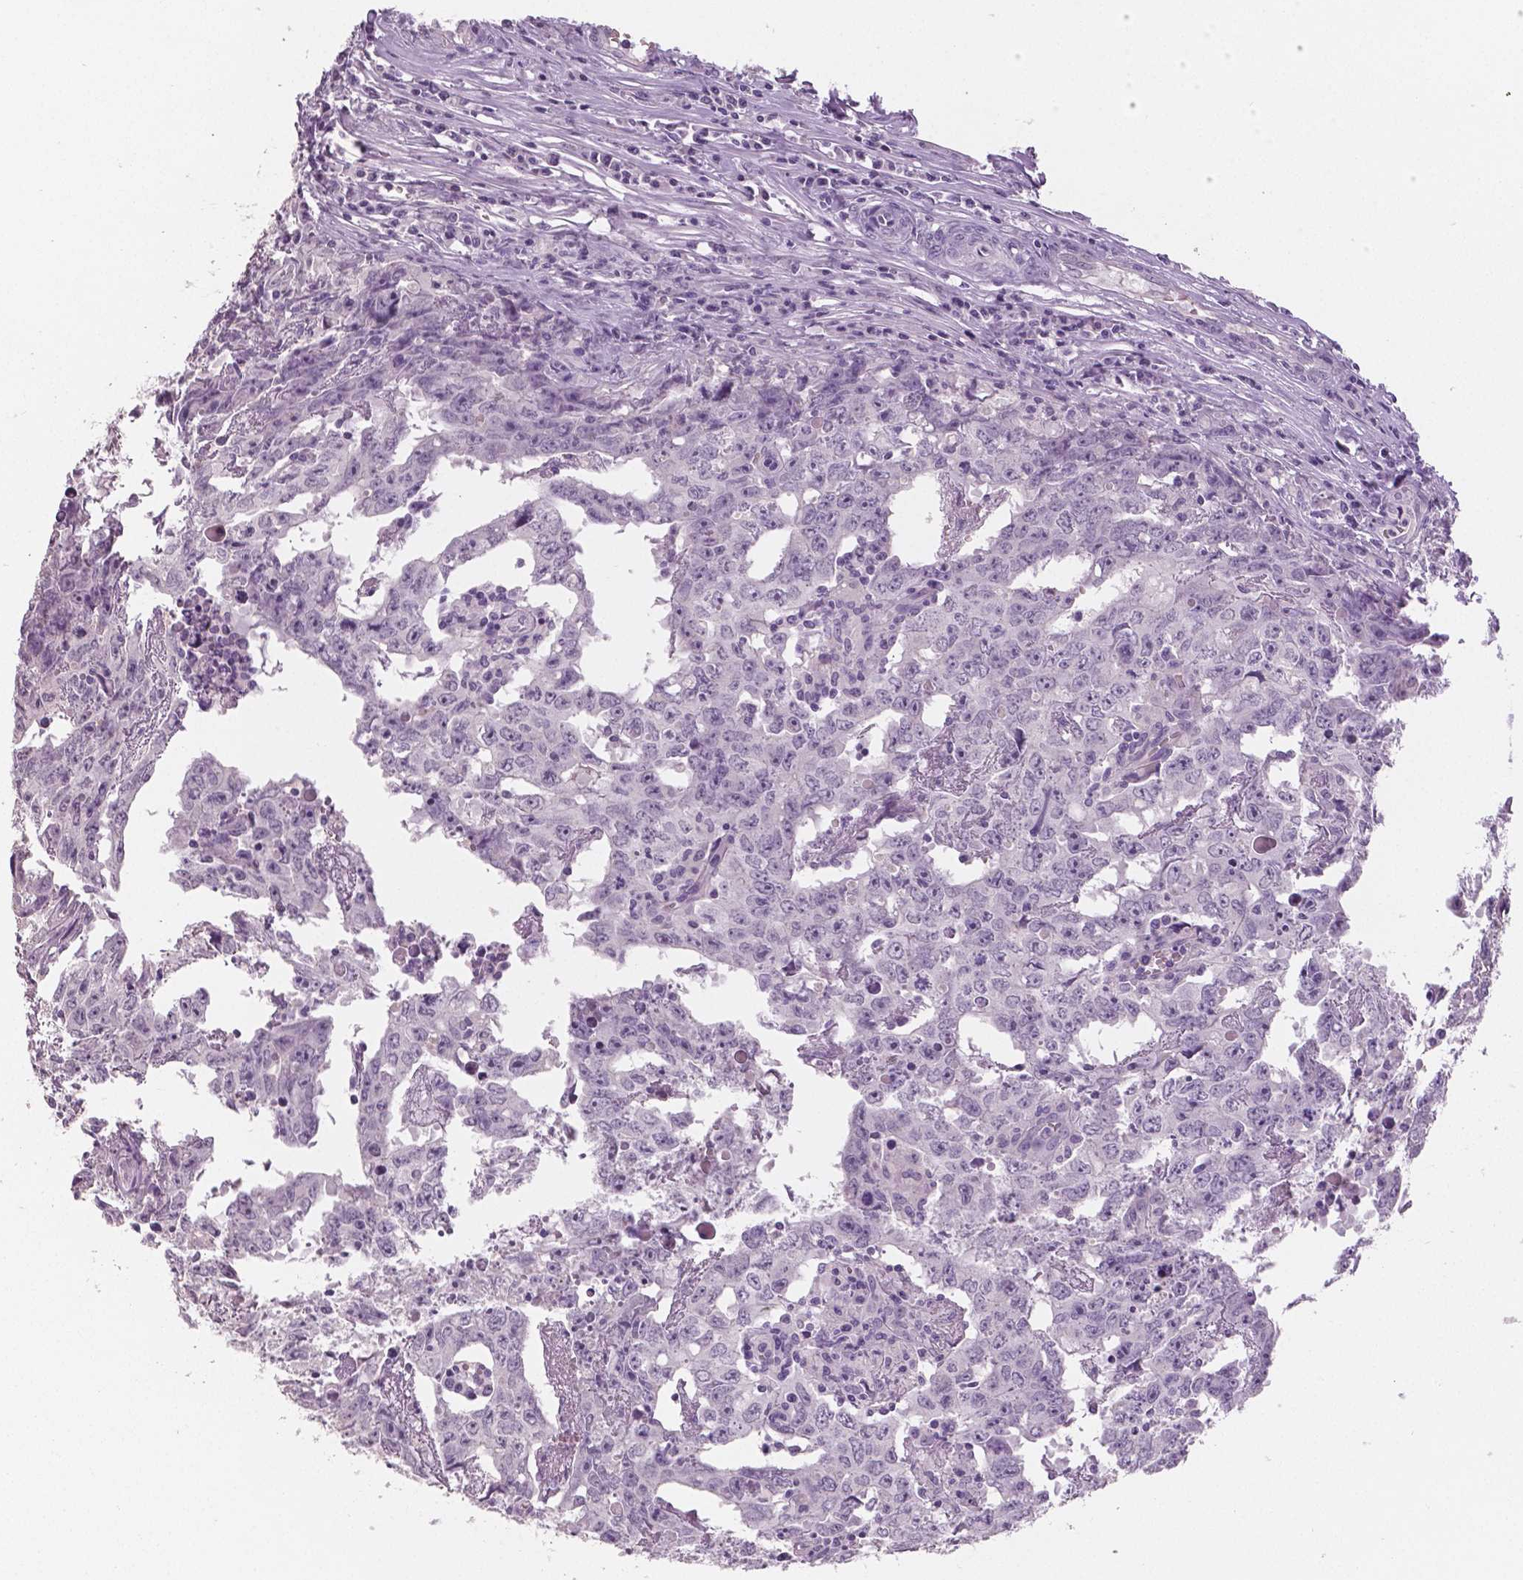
{"staining": {"intensity": "negative", "quantity": "none", "location": "none"}, "tissue": "testis cancer", "cell_type": "Tumor cells", "image_type": "cancer", "snomed": [{"axis": "morphology", "description": "Carcinoma, Embryonal, NOS"}, {"axis": "topography", "description": "Testis"}], "caption": "Embryonal carcinoma (testis) was stained to show a protein in brown. There is no significant positivity in tumor cells. (DAB (3,3'-diaminobenzidine) immunohistochemistry (IHC) with hematoxylin counter stain).", "gene": "TSPAN7", "patient": {"sex": "male", "age": 22}}